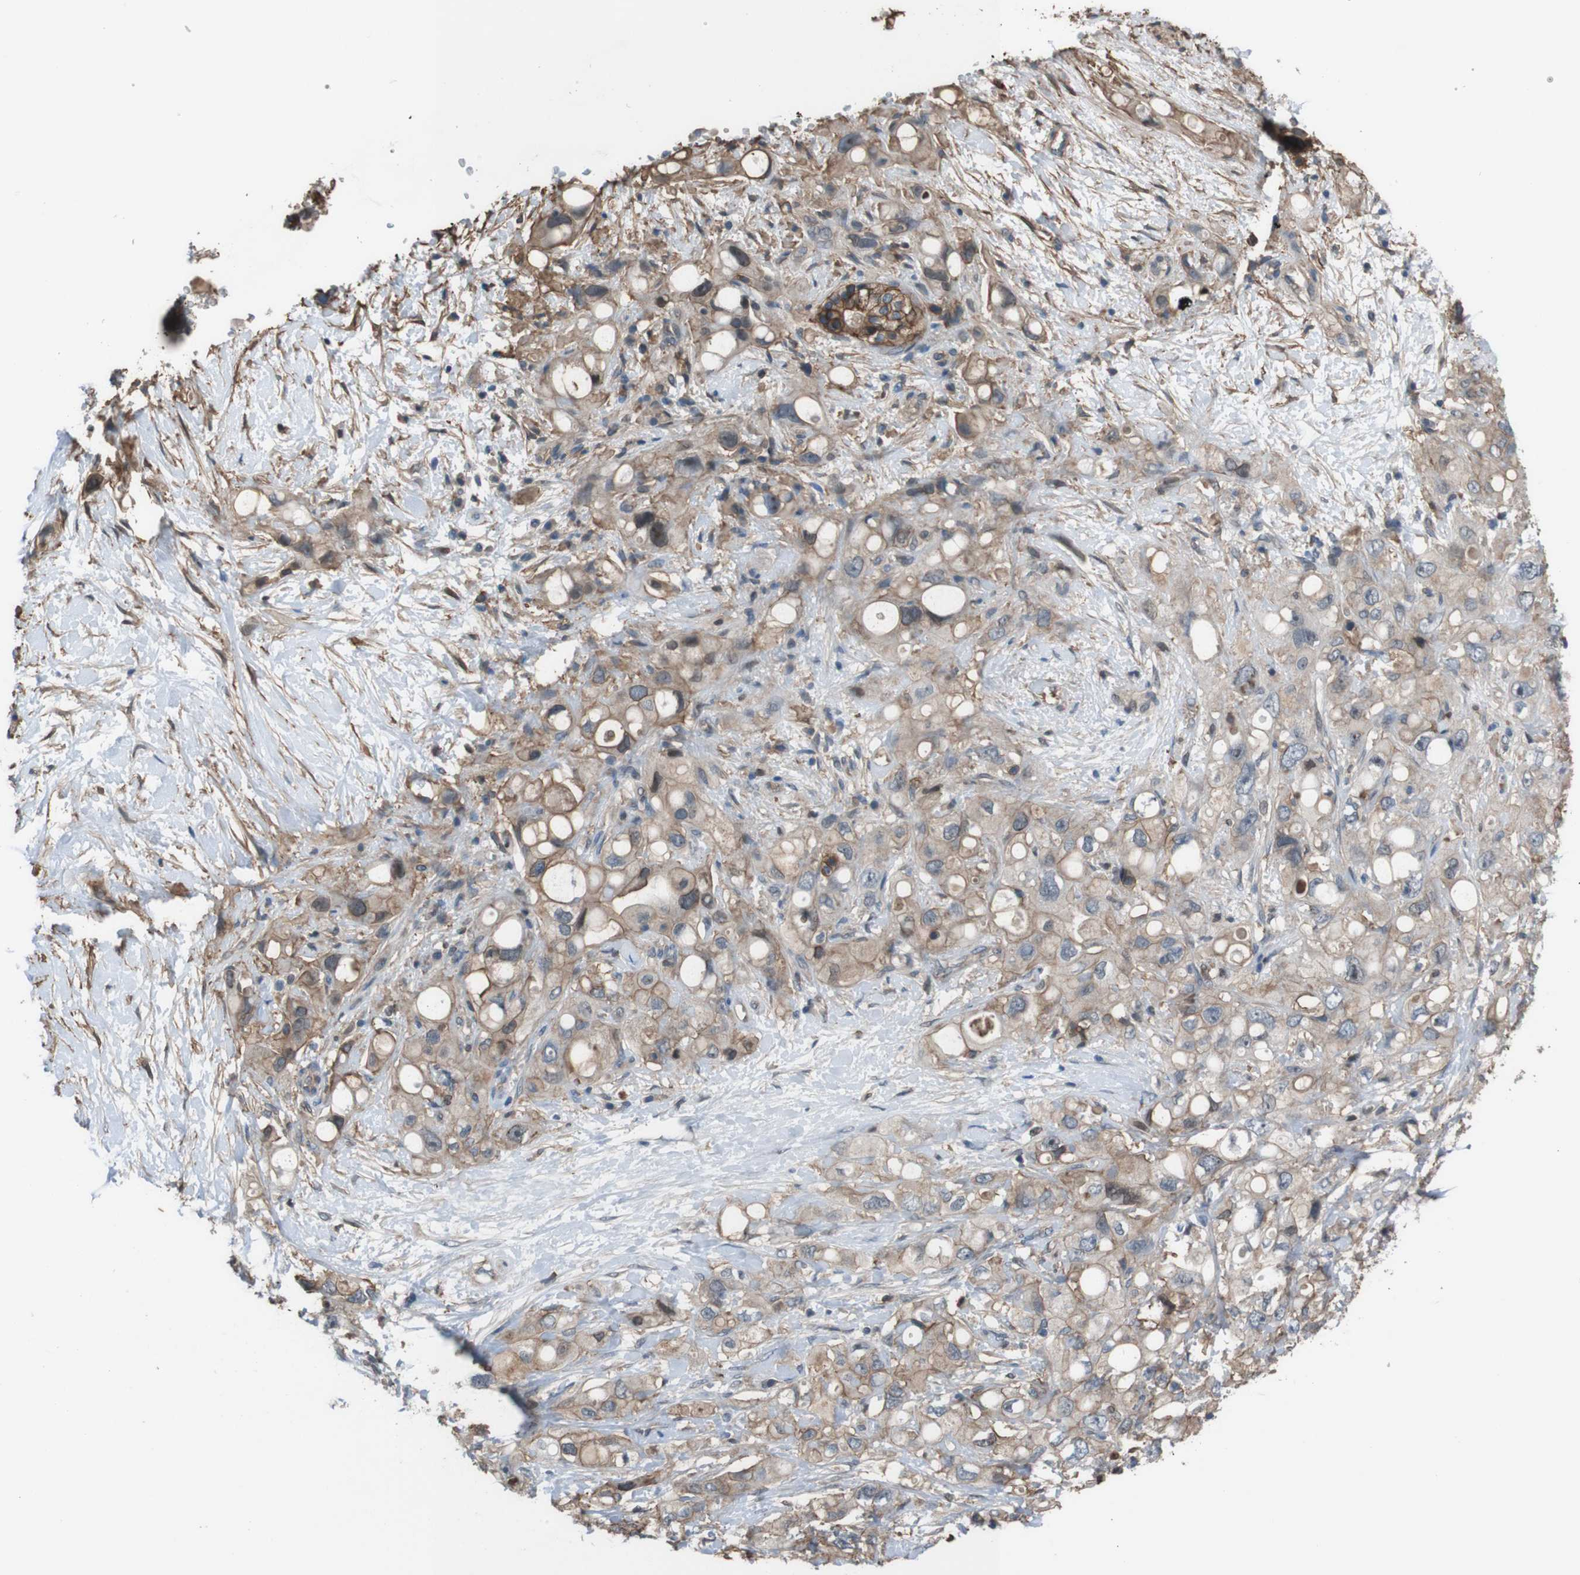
{"staining": {"intensity": "moderate", "quantity": "25%-75%", "location": "cytoplasmic/membranous"}, "tissue": "pancreatic cancer", "cell_type": "Tumor cells", "image_type": "cancer", "snomed": [{"axis": "morphology", "description": "Adenocarcinoma, NOS"}, {"axis": "topography", "description": "Pancreas"}], "caption": "About 25%-75% of tumor cells in human pancreatic cancer reveal moderate cytoplasmic/membranous protein positivity as visualized by brown immunohistochemical staining.", "gene": "ATP2B1", "patient": {"sex": "female", "age": 56}}